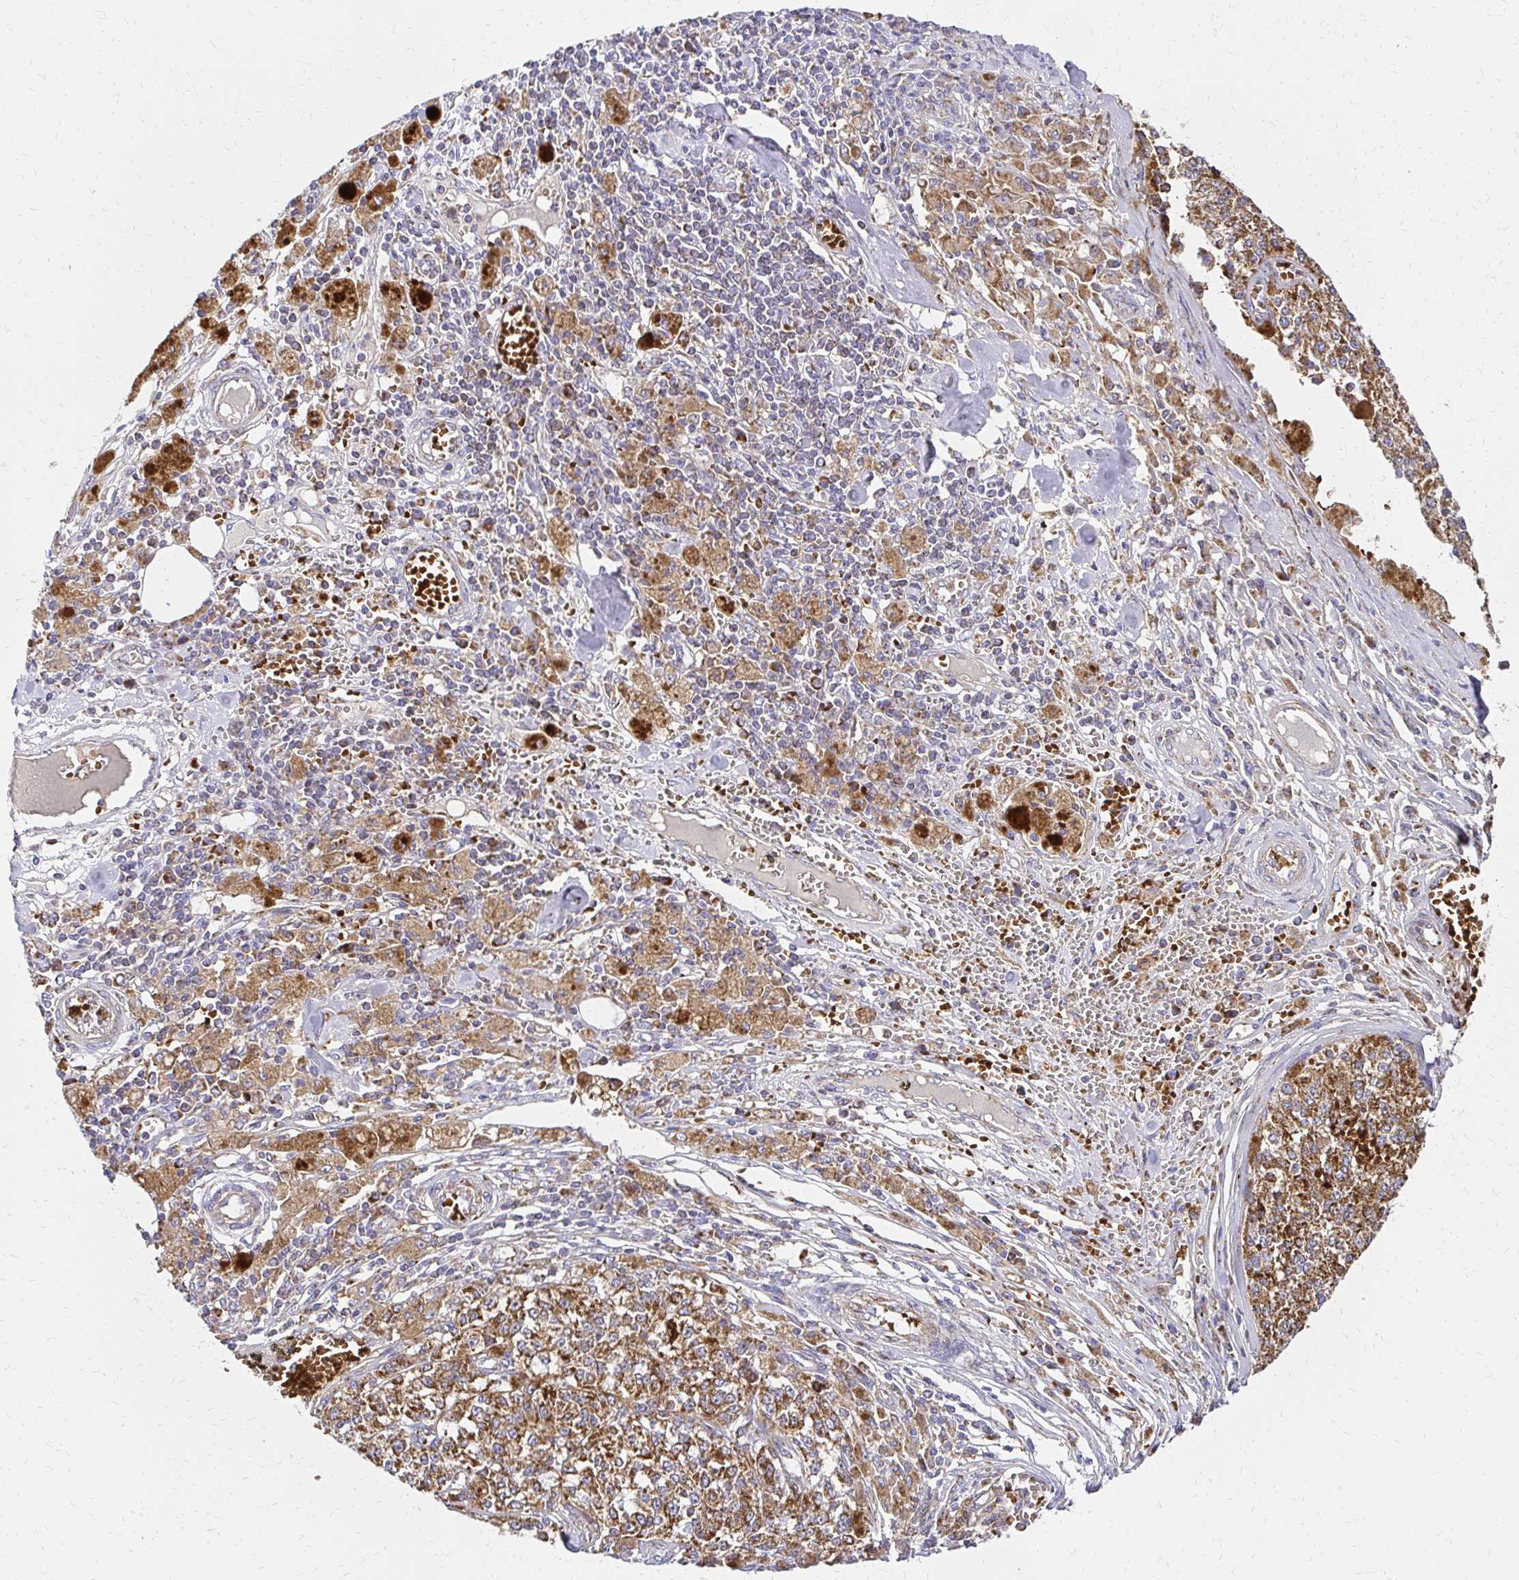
{"staining": {"intensity": "moderate", "quantity": ">75%", "location": "cytoplasmic/membranous"}, "tissue": "melanoma", "cell_type": "Tumor cells", "image_type": "cancer", "snomed": [{"axis": "morphology", "description": "Malignant melanoma, Metastatic site"}, {"axis": "topography", "description": "Lymph node"}], "caption": "A brown stain labels moderate cytoplasmic/membranous positivity of a protein in melanoma tumor cells.", "gene": "MRPL13", "patient": {"sex": "female", "age": 64}}